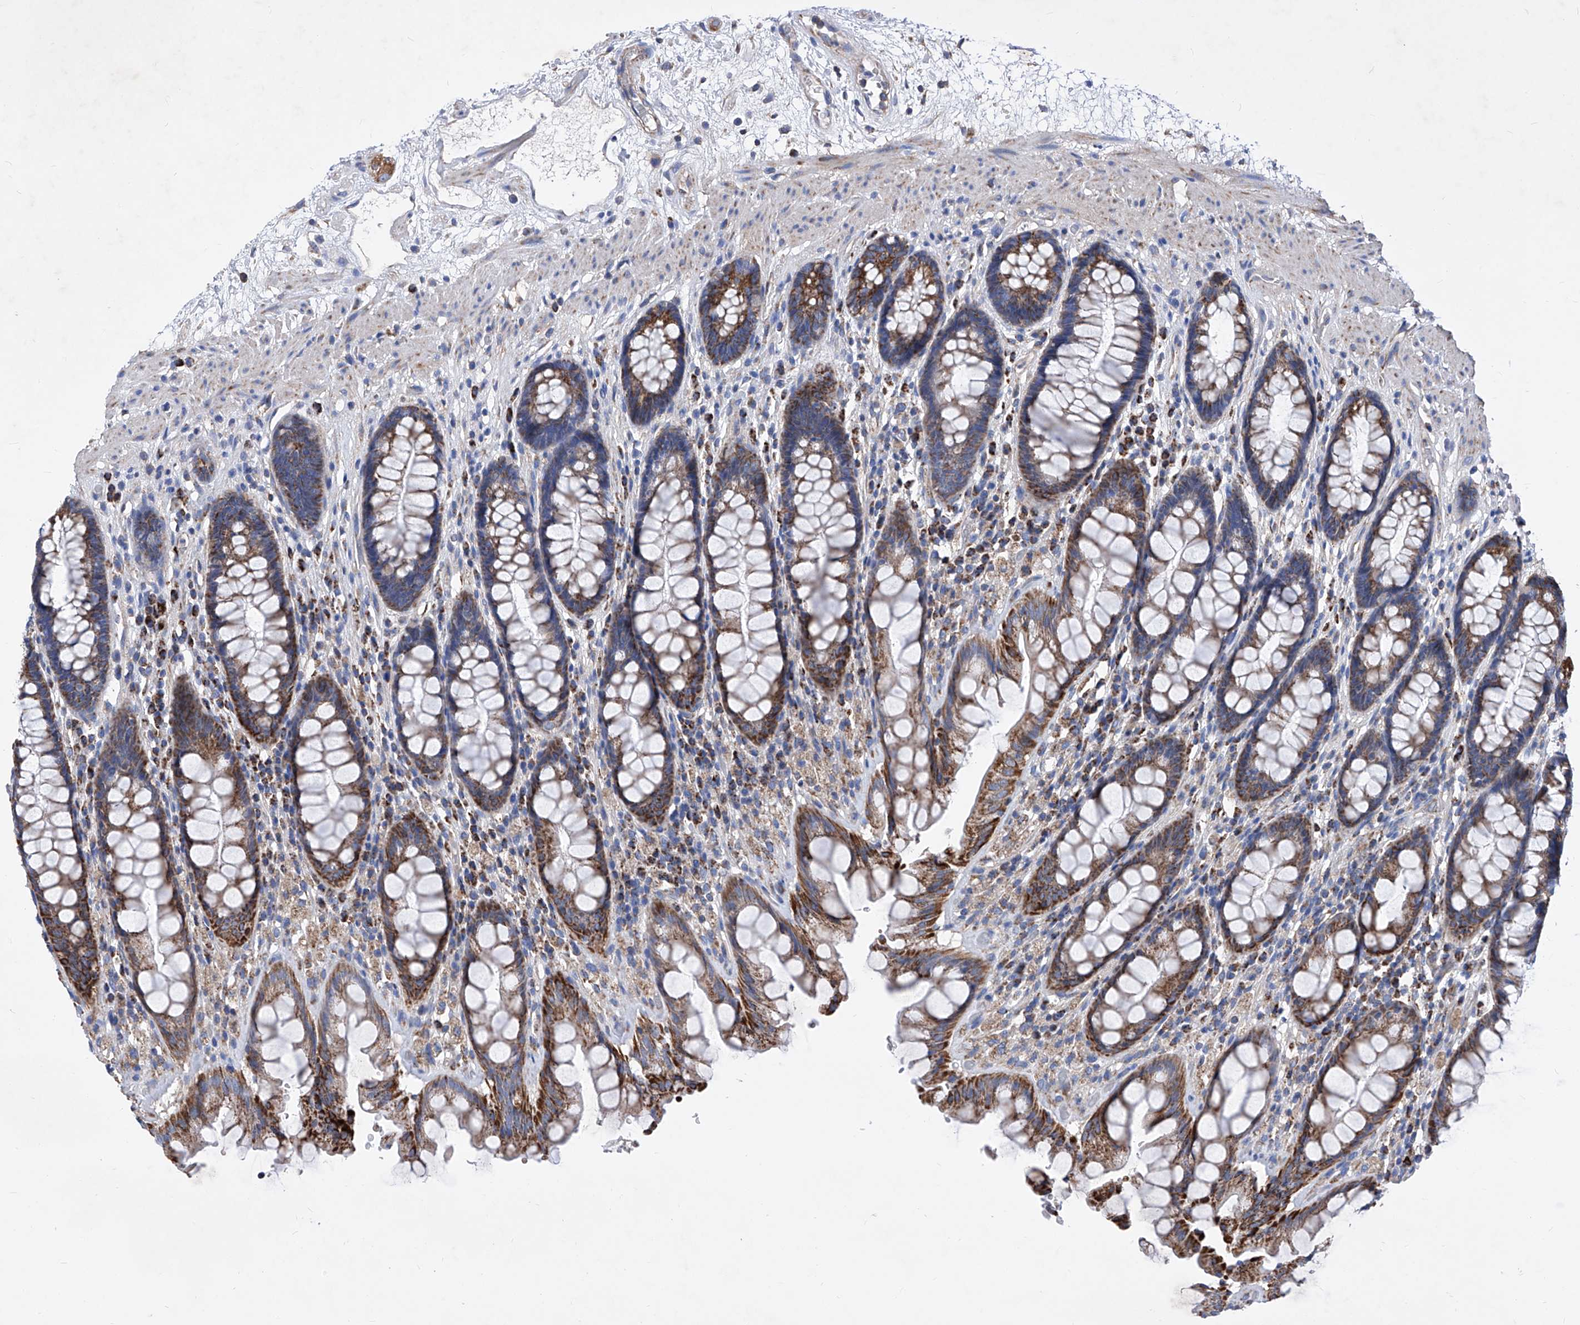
{"staining": {"intensity": "strong", "quantity": ">75%", "location": "cytoplasmic/membranous"}, "tissue": "rectum", "cell_type": "Glandular cells", "image_type": "normal", "snomed": [{"axis": "morphology", "description": "Normal tissue, NOS"}, {"axis": "topography", "description": "Rectum"}], "caption": "Normal rectum exhibits strong cytoplasmic/membranous expression in about >75% of glandular cells, visualized by immunohistochemistry. The protein of interest is shown in brown color, while the nuclei are stained blue.", "gene": "HRNR", "patient": {"sex": "male", "age": 64}}